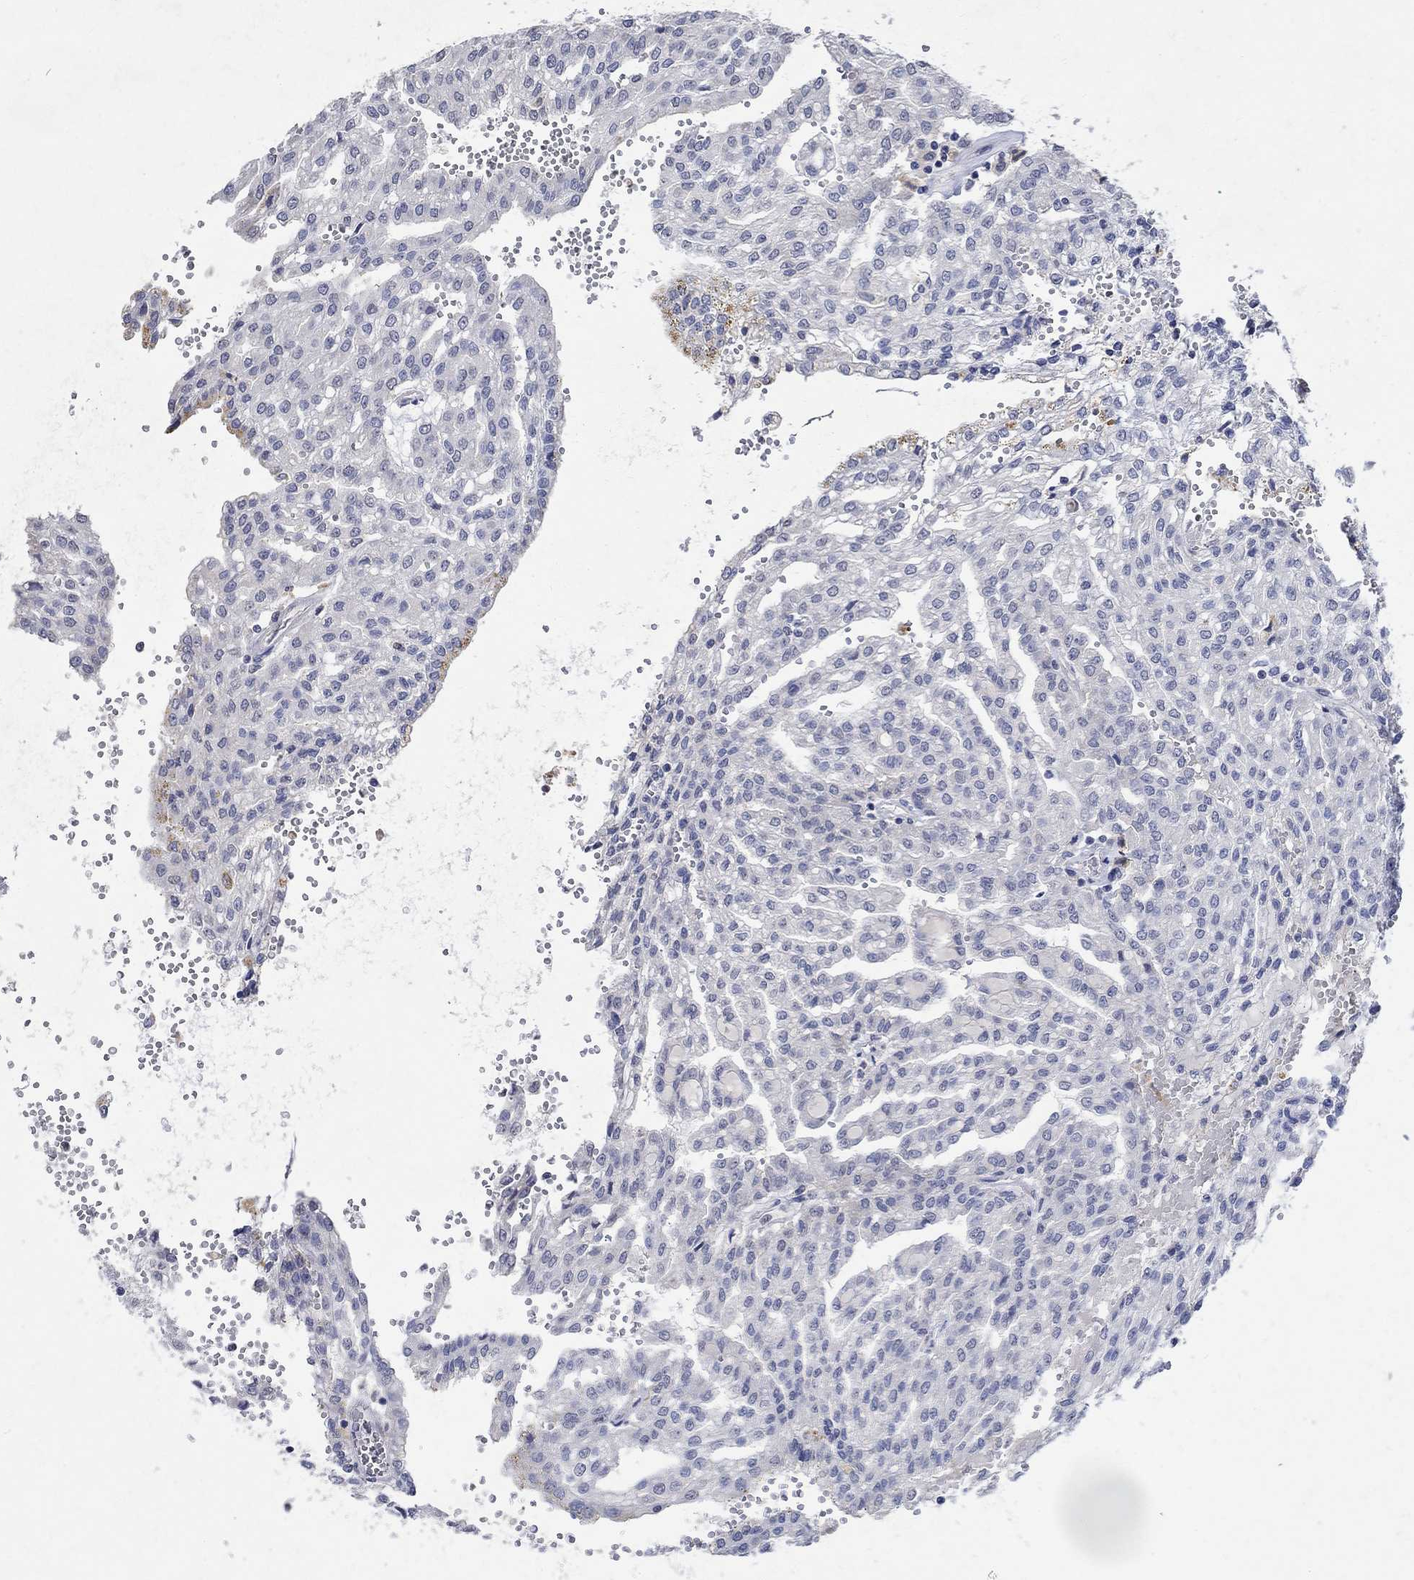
{"staining": {"intensity": "negative", "quantity": "none", "location": "none"}, "tissue": "renal cancer", "cell_type": "Tumor cells", "image_type": "cancer", "snomed": [{"axis": "morphology", "description": "Adenocarcinoma, NOS"}, {"axis": "topography", "description": "Kidney"}], "caption": "IHC micrograph of adenocarcinoma (renal) stained for a protein (brown), which shows no staining in tumor cells.", "gene": "TMEM169", "patient": {"sex": "male", "age": 63}}